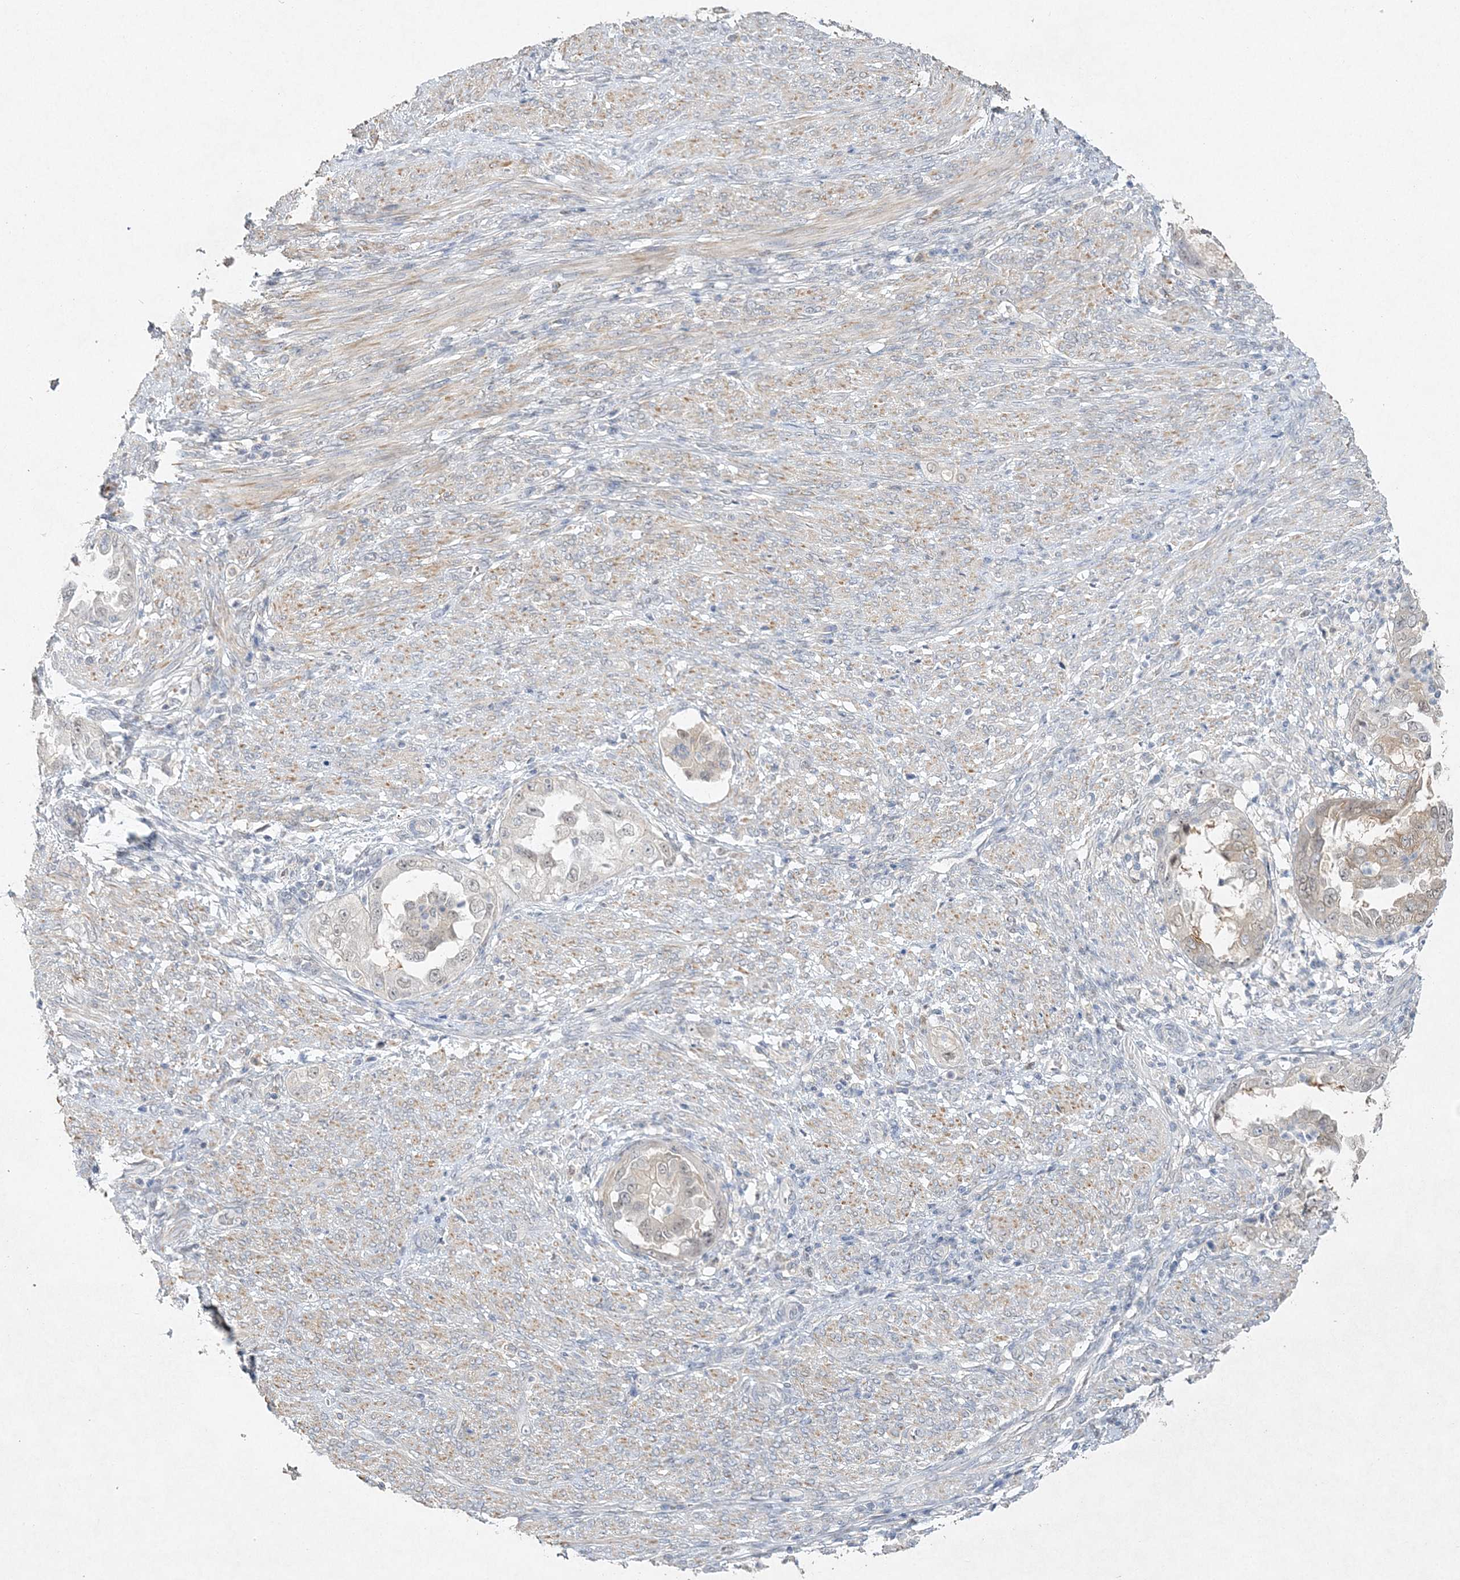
{"staining": {"intensity": "weak", "quantity": "25%-75%", "location": "cytoplasmic/membranous"}, "tissue": "endometrial cancer", "cell_type": "Tumor cells", "image_type": "cancer", "snomed": [{"axis": "morphology", "description": "Adenocarcinoma, NOS"}, {"axis": "topography", "description": "Endometrium"}], "caption": "Weak cytoplasmic/membranous expression is appreciated in approximately 25%-75% of tumor cells in endometrial cancer.", "gene": "MAT2B", "patient": {"sex": "female", "age": 85}}